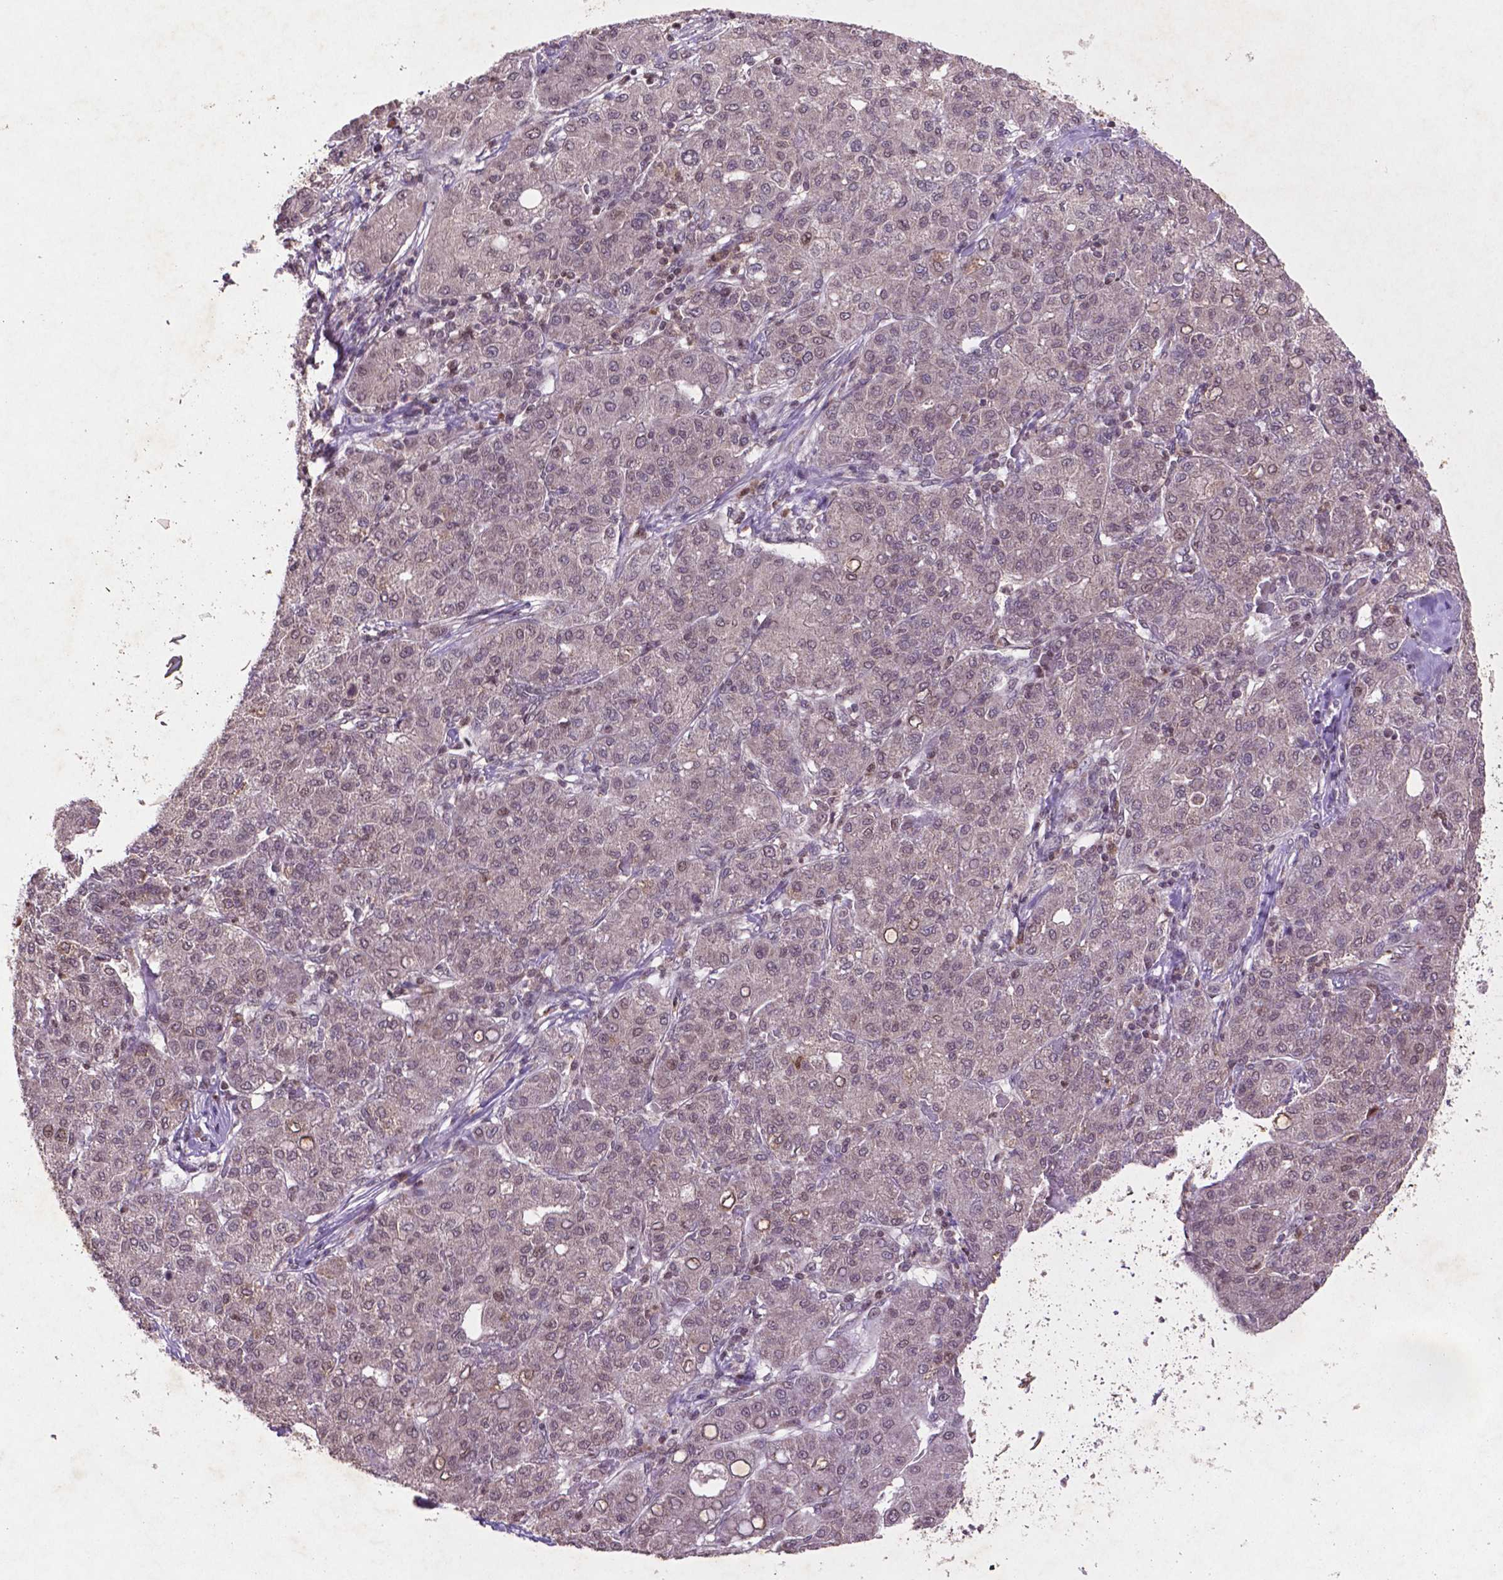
{"staining": {"intensity": "weak", "quantity": "<25%", "location": "nuclear"}, "tissue": "liver cancer", "cell_type": "Tumor cells", "image_type": "cancer", "snomed": [{"axis": "morphology", "description": "Carcinoma, Hepatocellular, NOS"}, {"axis": "topography", "description": "Liver"}], "caption": "Histopathology image shows no protein positivity in tumor cells of hepatocellular carcinoma (liver) tissue.", "gene": "GLRX", "patient": {"sex": "male", "age": 65}}